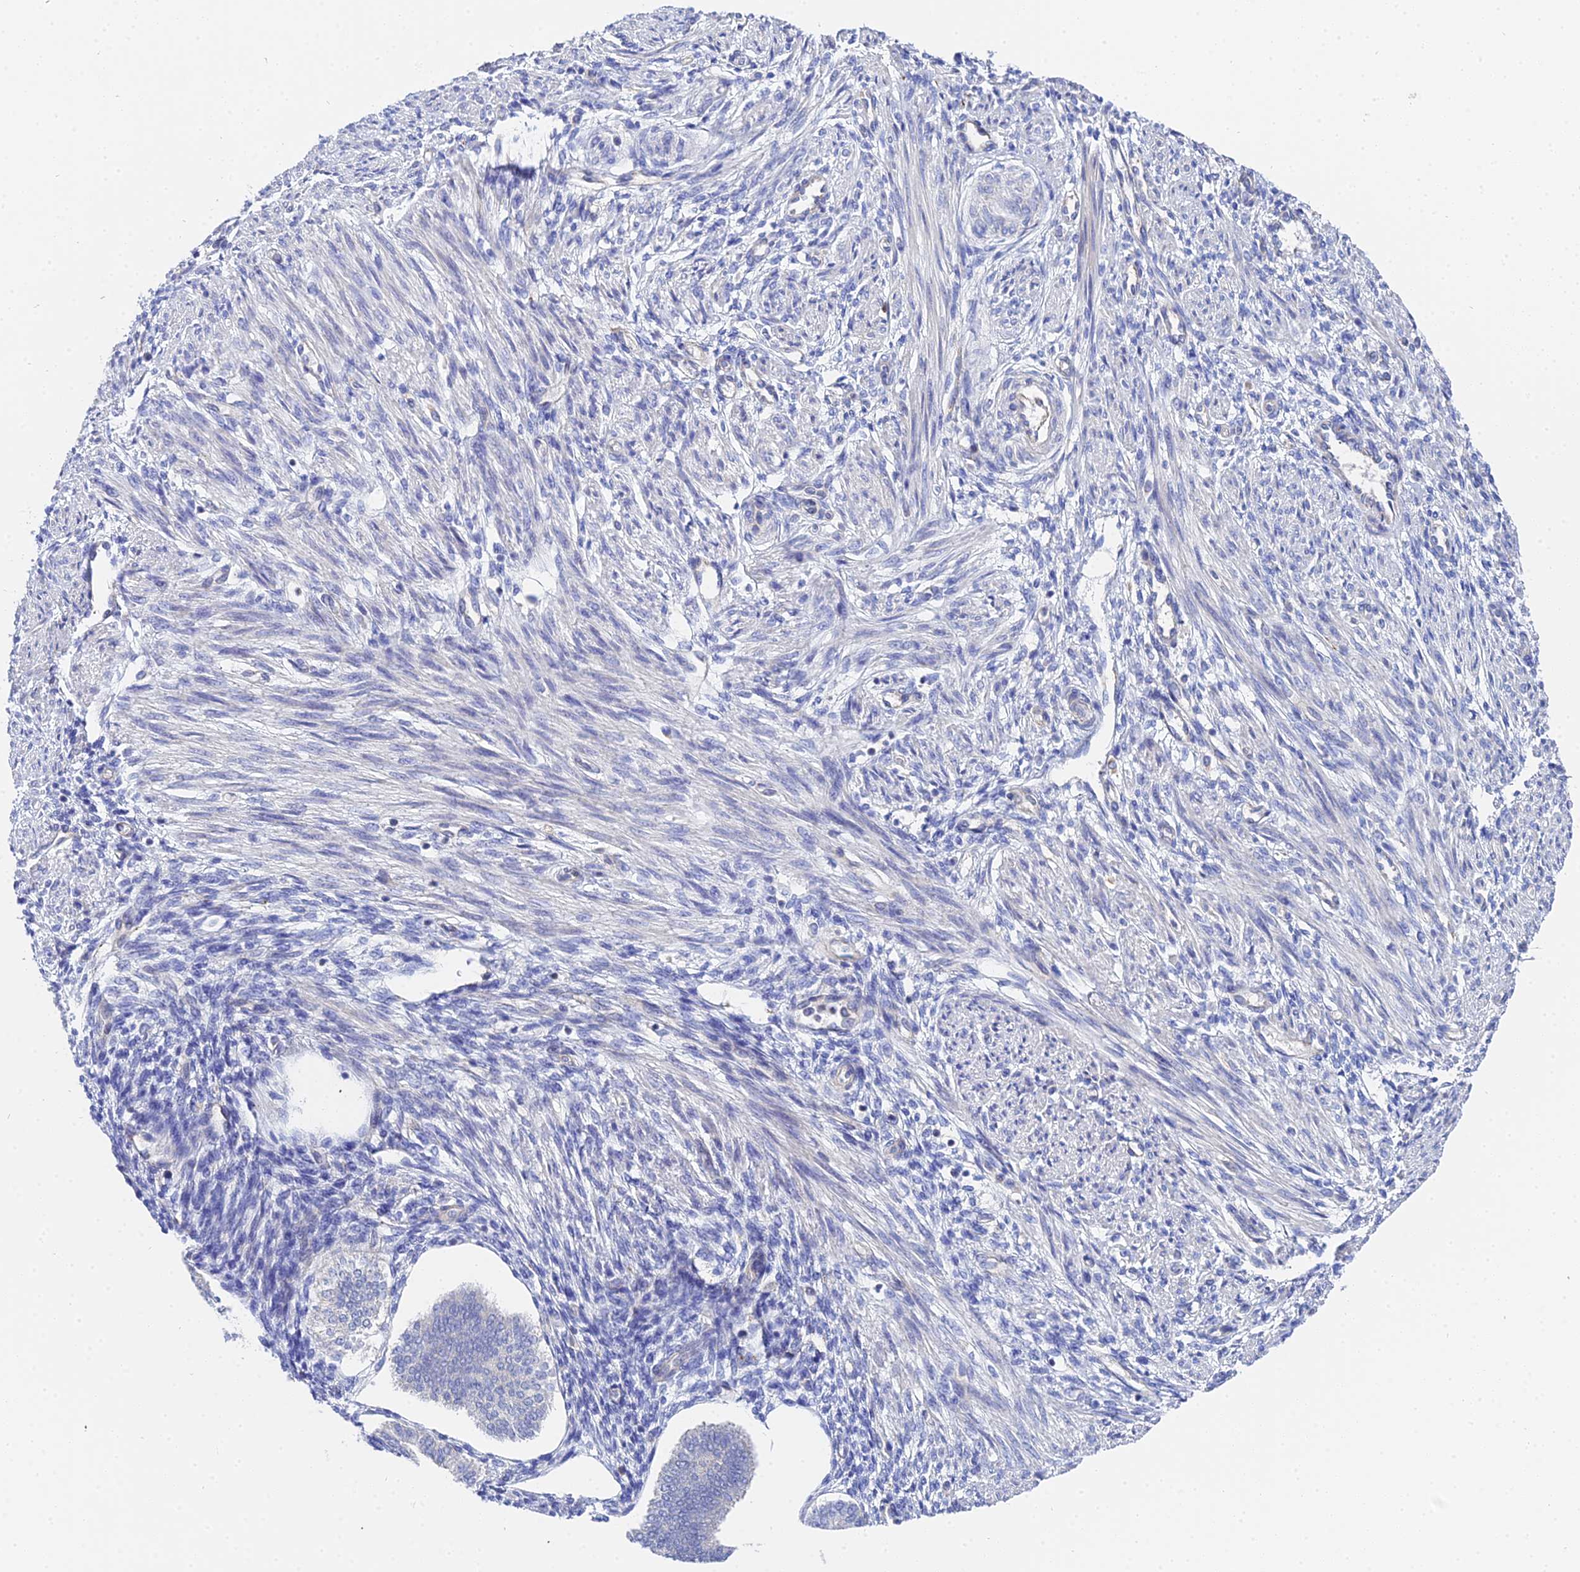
{"staining": {"intensity": "negative", "quantity": "none", "location": "none"}, "tissue": "endometrium", "cell_type": "Cells in endometrial stroma", "image_type": "normal", "snomed": [{"axis": "morphology", "description": "Normal tissue, NOS"}, {"axis": "topography", "description": "Endometrium"}], "caption": "Benign endometrium was stained to show a protein in brown. There is no significant expression in cells in endometrial stroma. (DAB immunohistochemistry (IHC) visualized using brightfield microscopy, high magnification).", "gene": "APOBEC3H", "patient": {"sex": "female", "age": 34}}